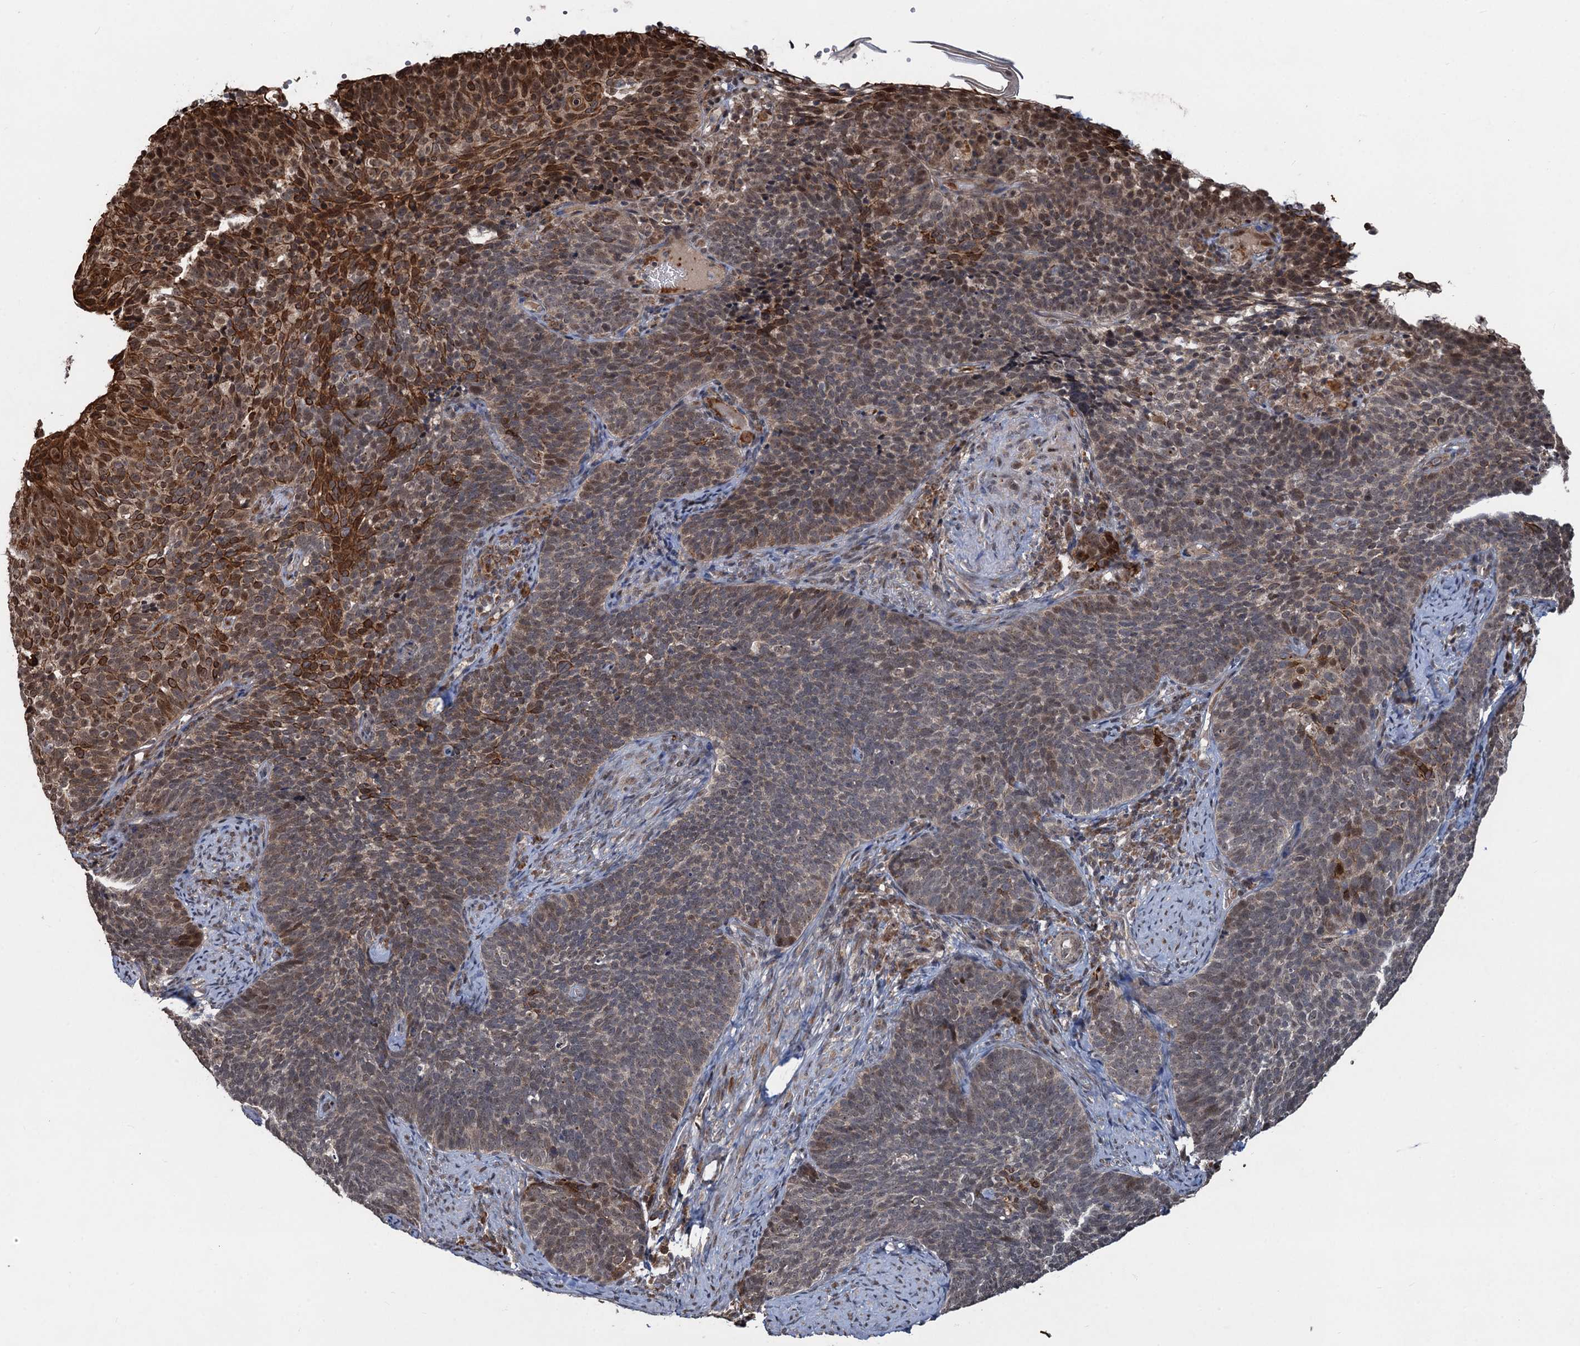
{"staining": {"intensity": "strong", "quantity": "<25%", "location": "cytoplasmic/membranous"}, "tissue": "cervical cancer", "cell_type": "Tumor cells", "image_type": "cancer", "snomed": [{"axis": "morphology", "description": "Normal tissue, NOS"}, {"axis": "morphology", "description": "Squamous cell carcinoma, NOS"}, {"axis": "topography", "description": "Cervix"}], "caption": "Cervical cancer (squamous cell carcinoma) stained with DAB (3,3'-diaminobenzidine) immunohistochemistry shows medium levels of strong cytoplasmic/membranous positivity in approximately <25% of tumor cells.", "gene": "REP15", "patient": {"sex": "female", "age": 39}}